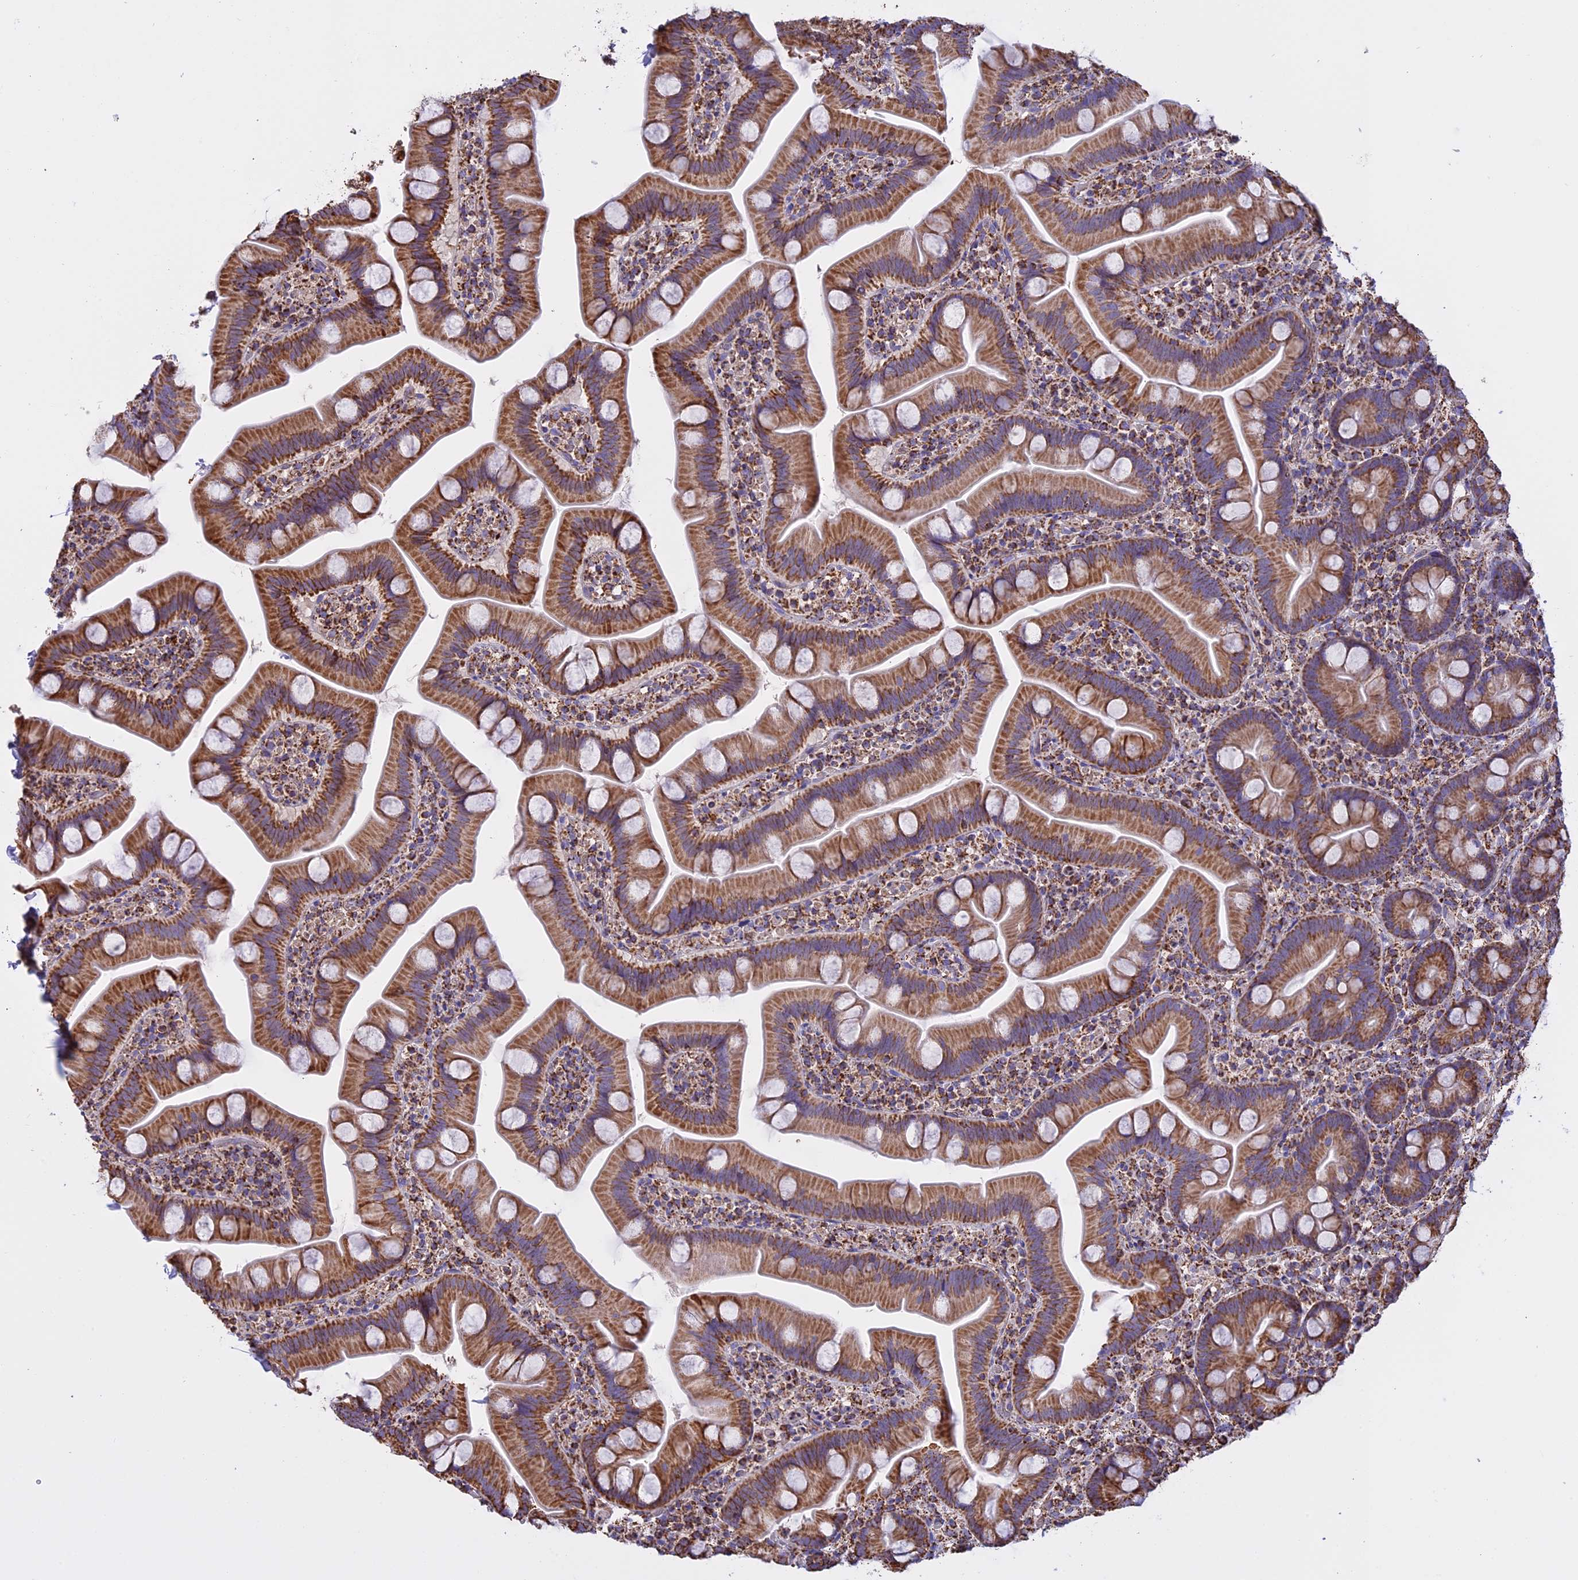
{"staining": {"intensity": "moderate", "quantity": ">75%", "location": "cytoplasmic/membranous"}, "tissue": "small intestine", "cell_type": "Glandular cells", "image_type": "normal", "snomed": [{"axis": "morphology", "description": "Normal tissue, NOS"}, {"axis": "topography", "description": "Small intestine"}], "caption": "Protein expression analysis of unremarkable human small intestine reveals moderate cytoplasmic/membranous expression in about >75% of glandular cells.", "gene": "KCNG1", "patient": {"sex": "female", "age": 68}}